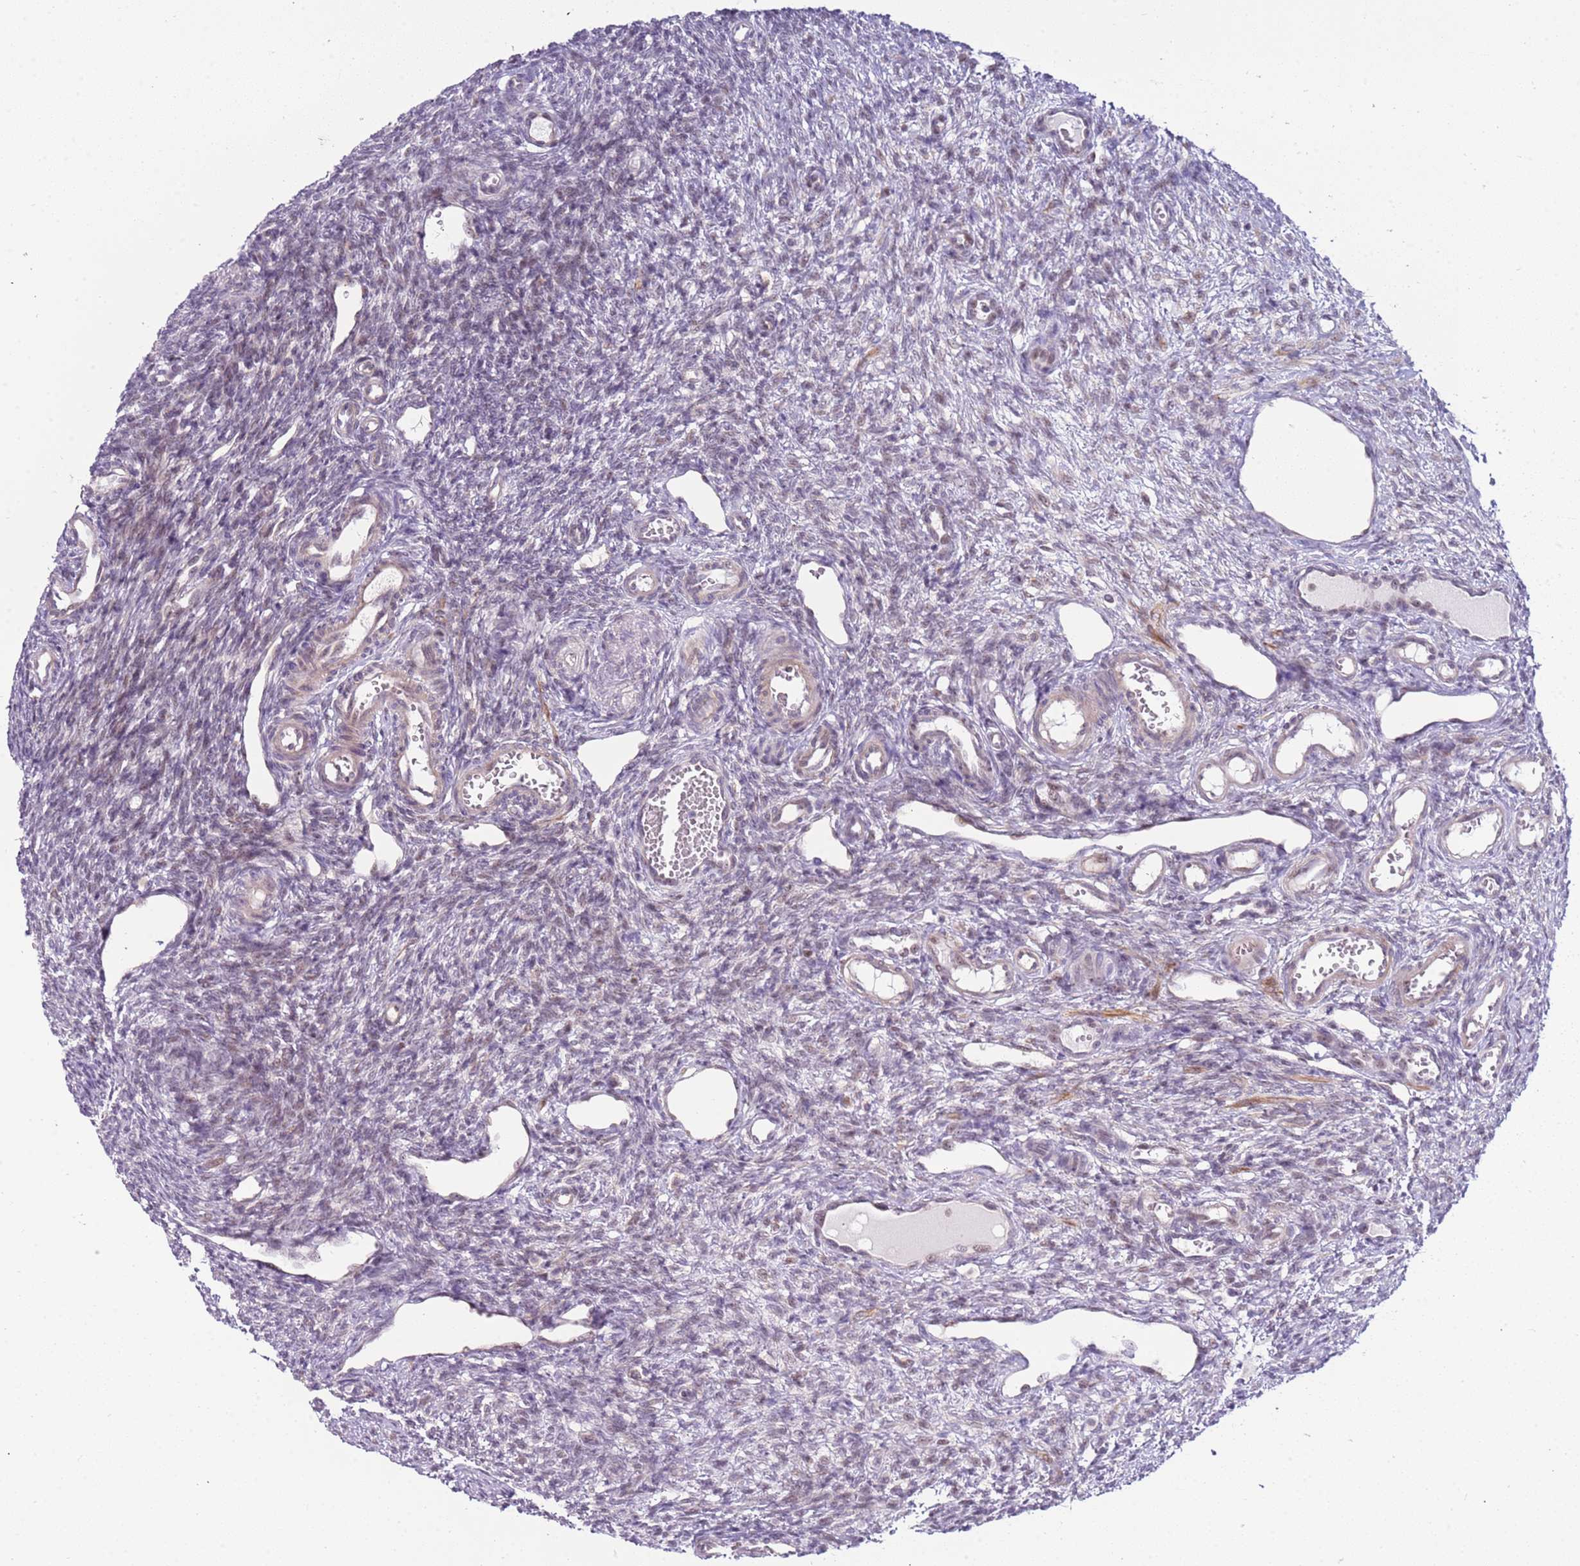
{"staining": {"intensity": "negative", "quantity": "none", "location": "none"}, "tissue": "ovary", "cell_type": "Ovarian stroma cells", "image_type": "normal", "snomed": [{"axis": "morphology", "description": "Normal tissue, NOS"}, {"axis": "morphology", "description": "Cyst, NOS"}, {"axis": "topography", "description": "Ovary"}], "caption": "DAB (3,3'-diaminobenzidine) immunohistochemical staining of unremarkable ovary exhibits no significant expression in ovarian stroma cells. The staining is performed using DAB brown chromogen with nuclei counter-stained in using hematoxylin.", "gene": "UCMA", "patient": {"sex": "female", "age": 33}}